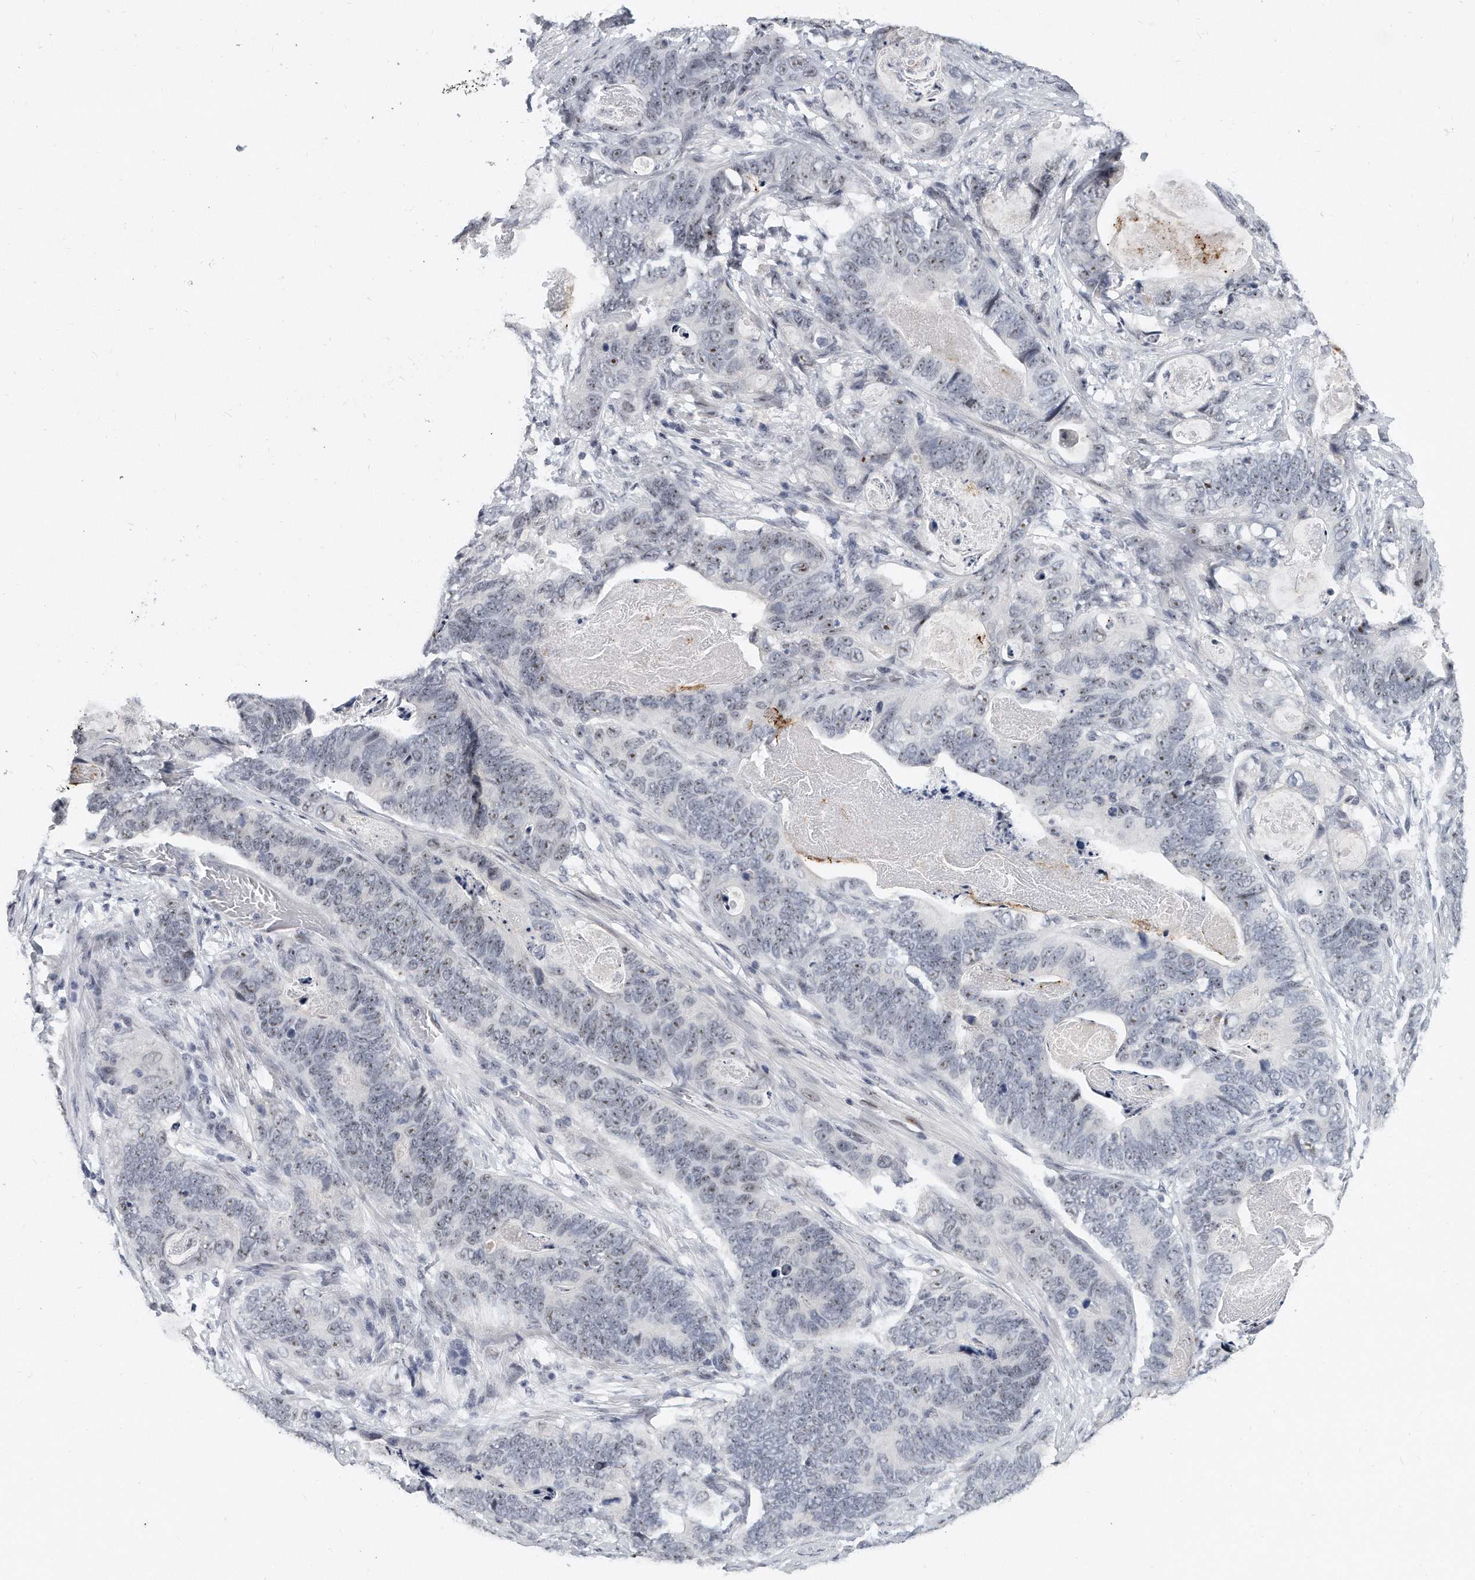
{"staining": {"intensity": "weak", "quantity": "25%-75%", "location": "nuclear"}, "tissue": "stomach cancer", "cell_type": "Tumor cells", "image_type": "cancer", "snomed": [{"axis": "morphology", "description": "Normal tissue, NOS"}, {"axis": "morphology", "description": "Adenocarcinoma, NOS"}, {"axis": "topography", "description": "Stomach"}], "caption": "DAB (3,3'-diaminobenzidine) immunohistochemical staining of human adenocarcinoma (stomach) exhibits weak nuclear protein expression in about 25%-75% of tumor cells.", "gene": "TFCP2L1", "patient": {"sex": "female", "age": 89}}